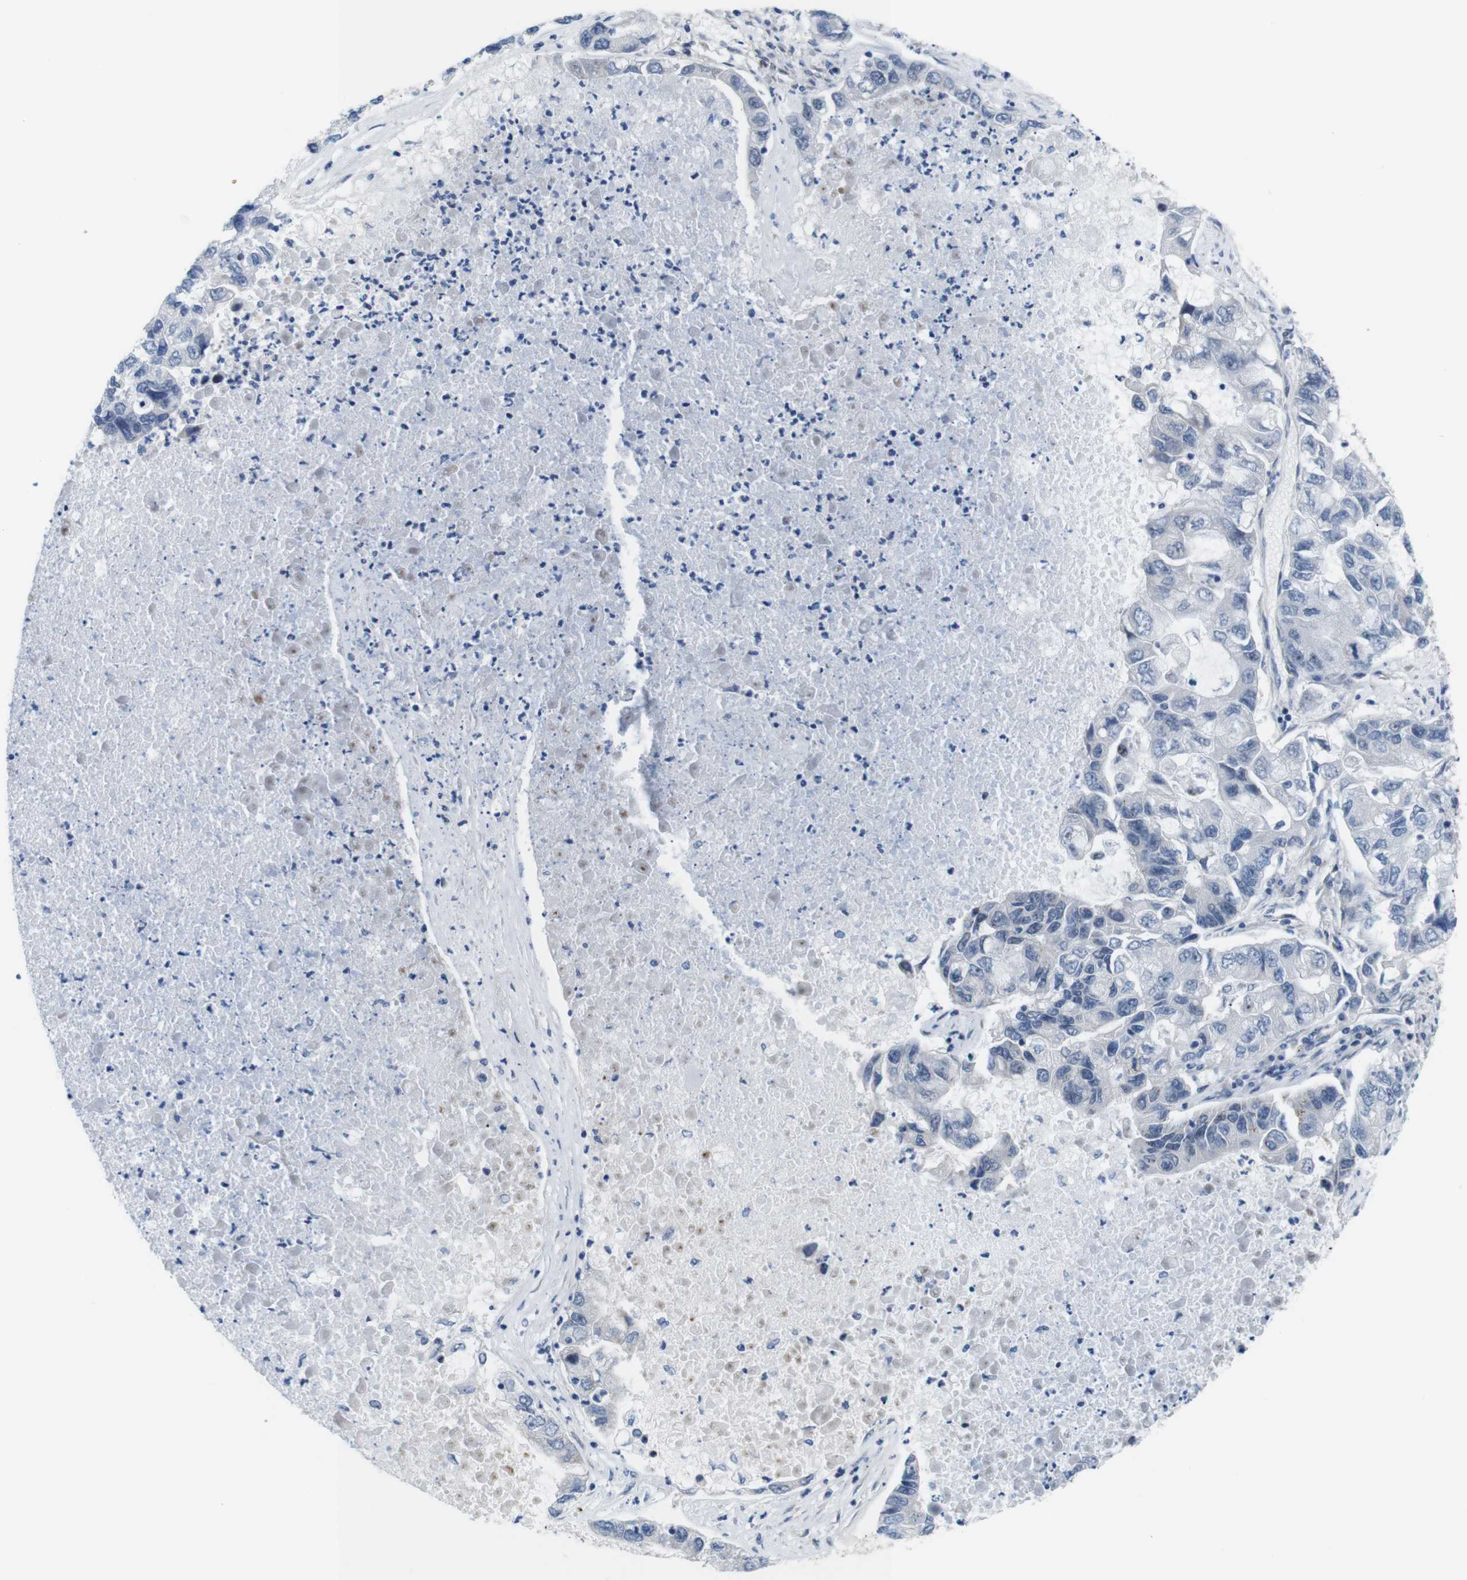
{"staining": {"intensity": "negative", "quantity": "none", "location": "none"}, "tissue": "lung cancer", "cell_type": "Tumor cells", "image_type": "cancer", "snomed": [{"axis": "morphology", "description": "Adenocarcinoma, NOS"}, {"axis": "topography", "description": "Lung"}], "caption": "A high-resolution histopathology image shows IHC staining of lung cancer (adenocarcinoma), which displays no significant expression in tumor cells.", "gene": "SMCO2", "patient": {"sex": "female", "age": 51}}